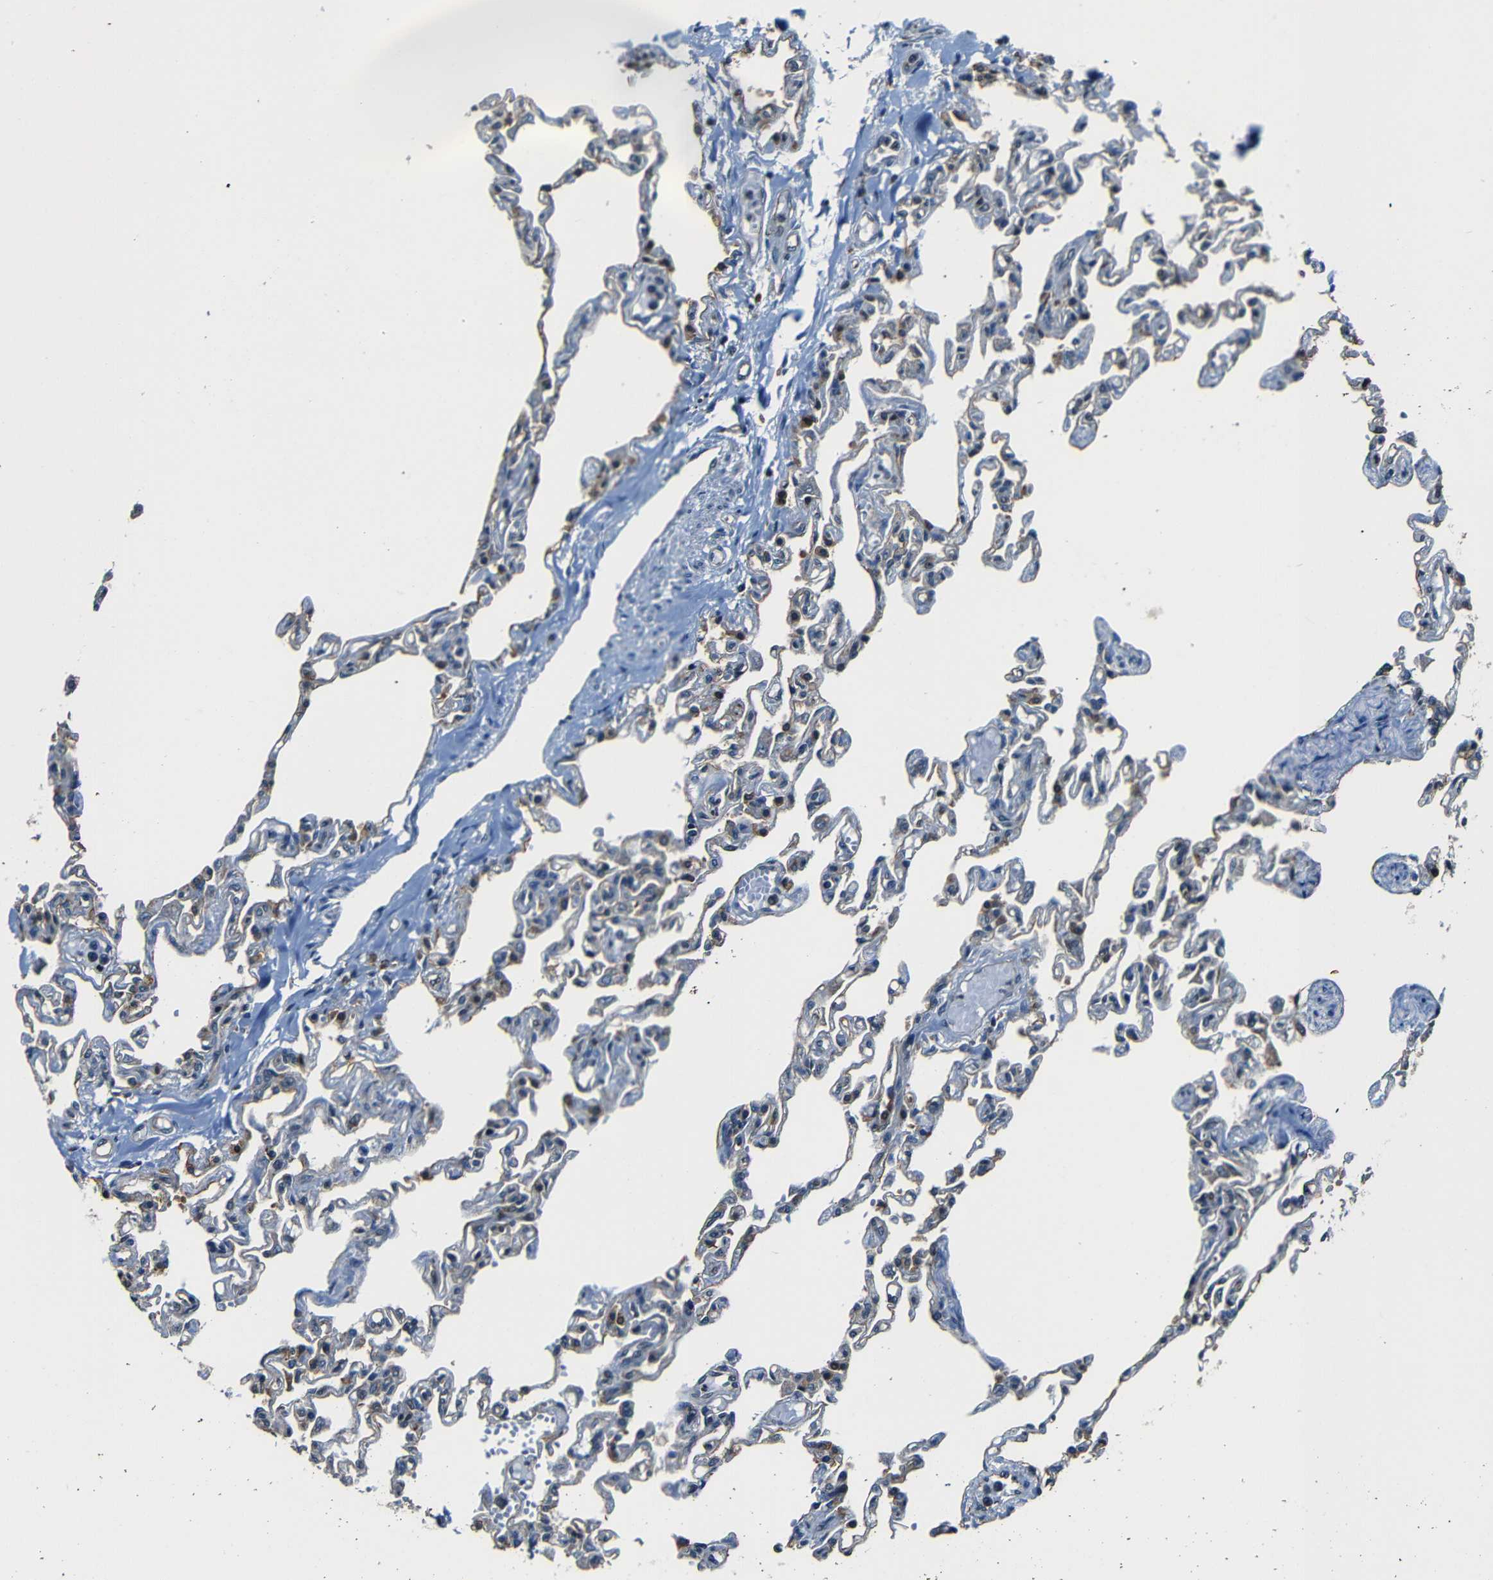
{"staining": {"intensity": "moderate", "quantity": "<25%", "location": "cytoplasmic/membranous,nuclear"}, "tissue": "lung", "cell_type": "Alveolar cells", "image_type": "normal", "snomed": [{"axis": "morphology", "description": "Normal tissue, NOS"}, {"axis": "topography", "description": "Lung"}], "caption": "The micrograph displays staining of benign lung, revealing moderate cytoplasmic/membranous,nuclear protein expression (brown color) within alveolar cells.", "gene": "NCBP3", "patient": {"sex": "male", "age": 21}}